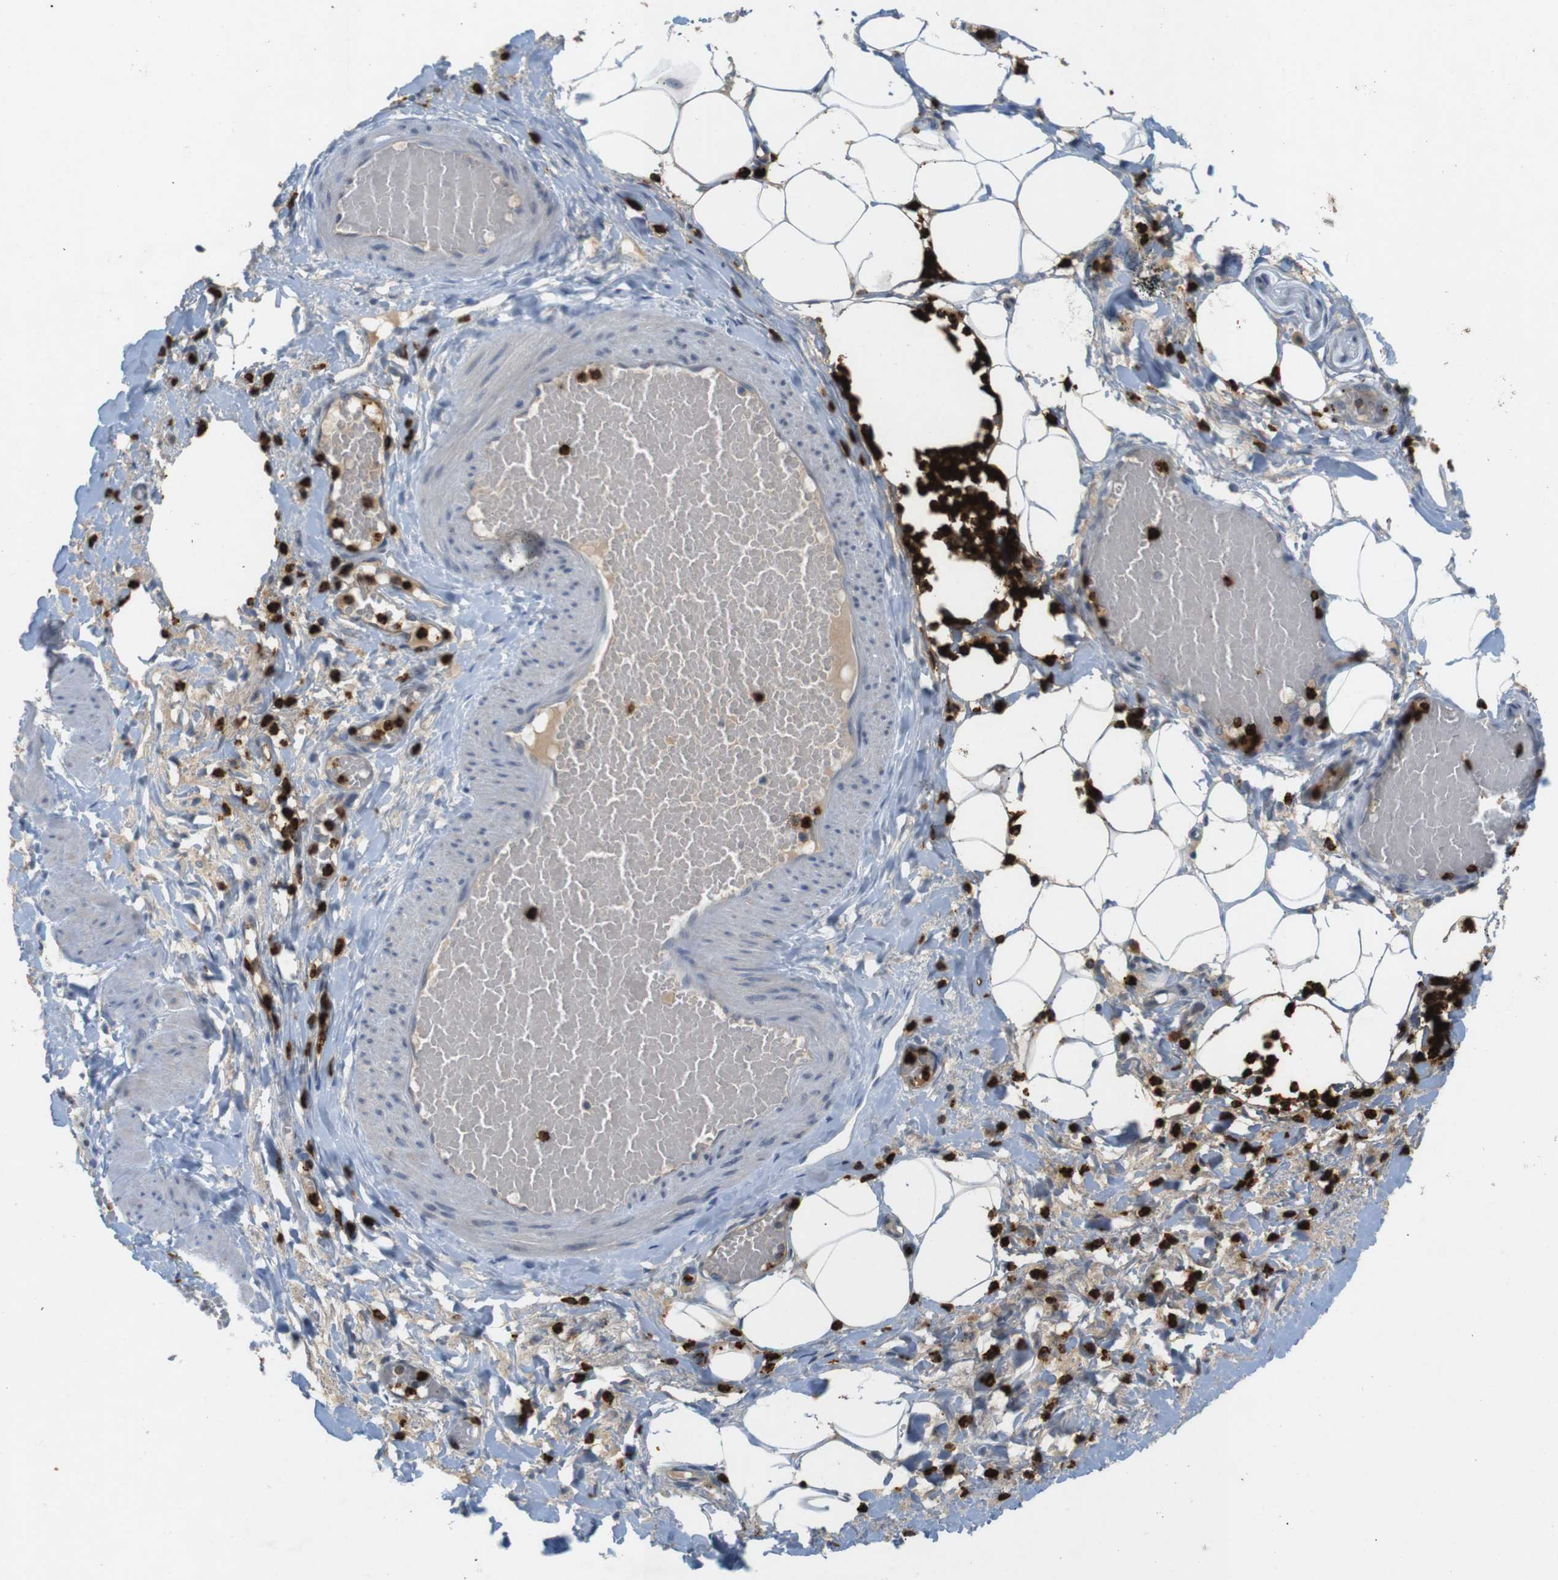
{"staining": {"intensity": "negative", "quantity": "none", "location": "none"}, "tissue": "adipose tissue", "cell_type": "Adipocytes", "image_type": "normal", "snomed": [{"axis": "morphology", "description": "Normal tissue, NOS"}, {"axis": "topography", "description": "Soft tissue"}, {"axis": "topography", "description": "Vascular tissue"}], "caption": "Immunohistochemistry micrograph of unremarkable adipose tissue stained for a protein (brown), which exhibits no positivity in adipocytes.", "gene": "TSPAN14", "patient": {"sex": "female", "age": 35}}